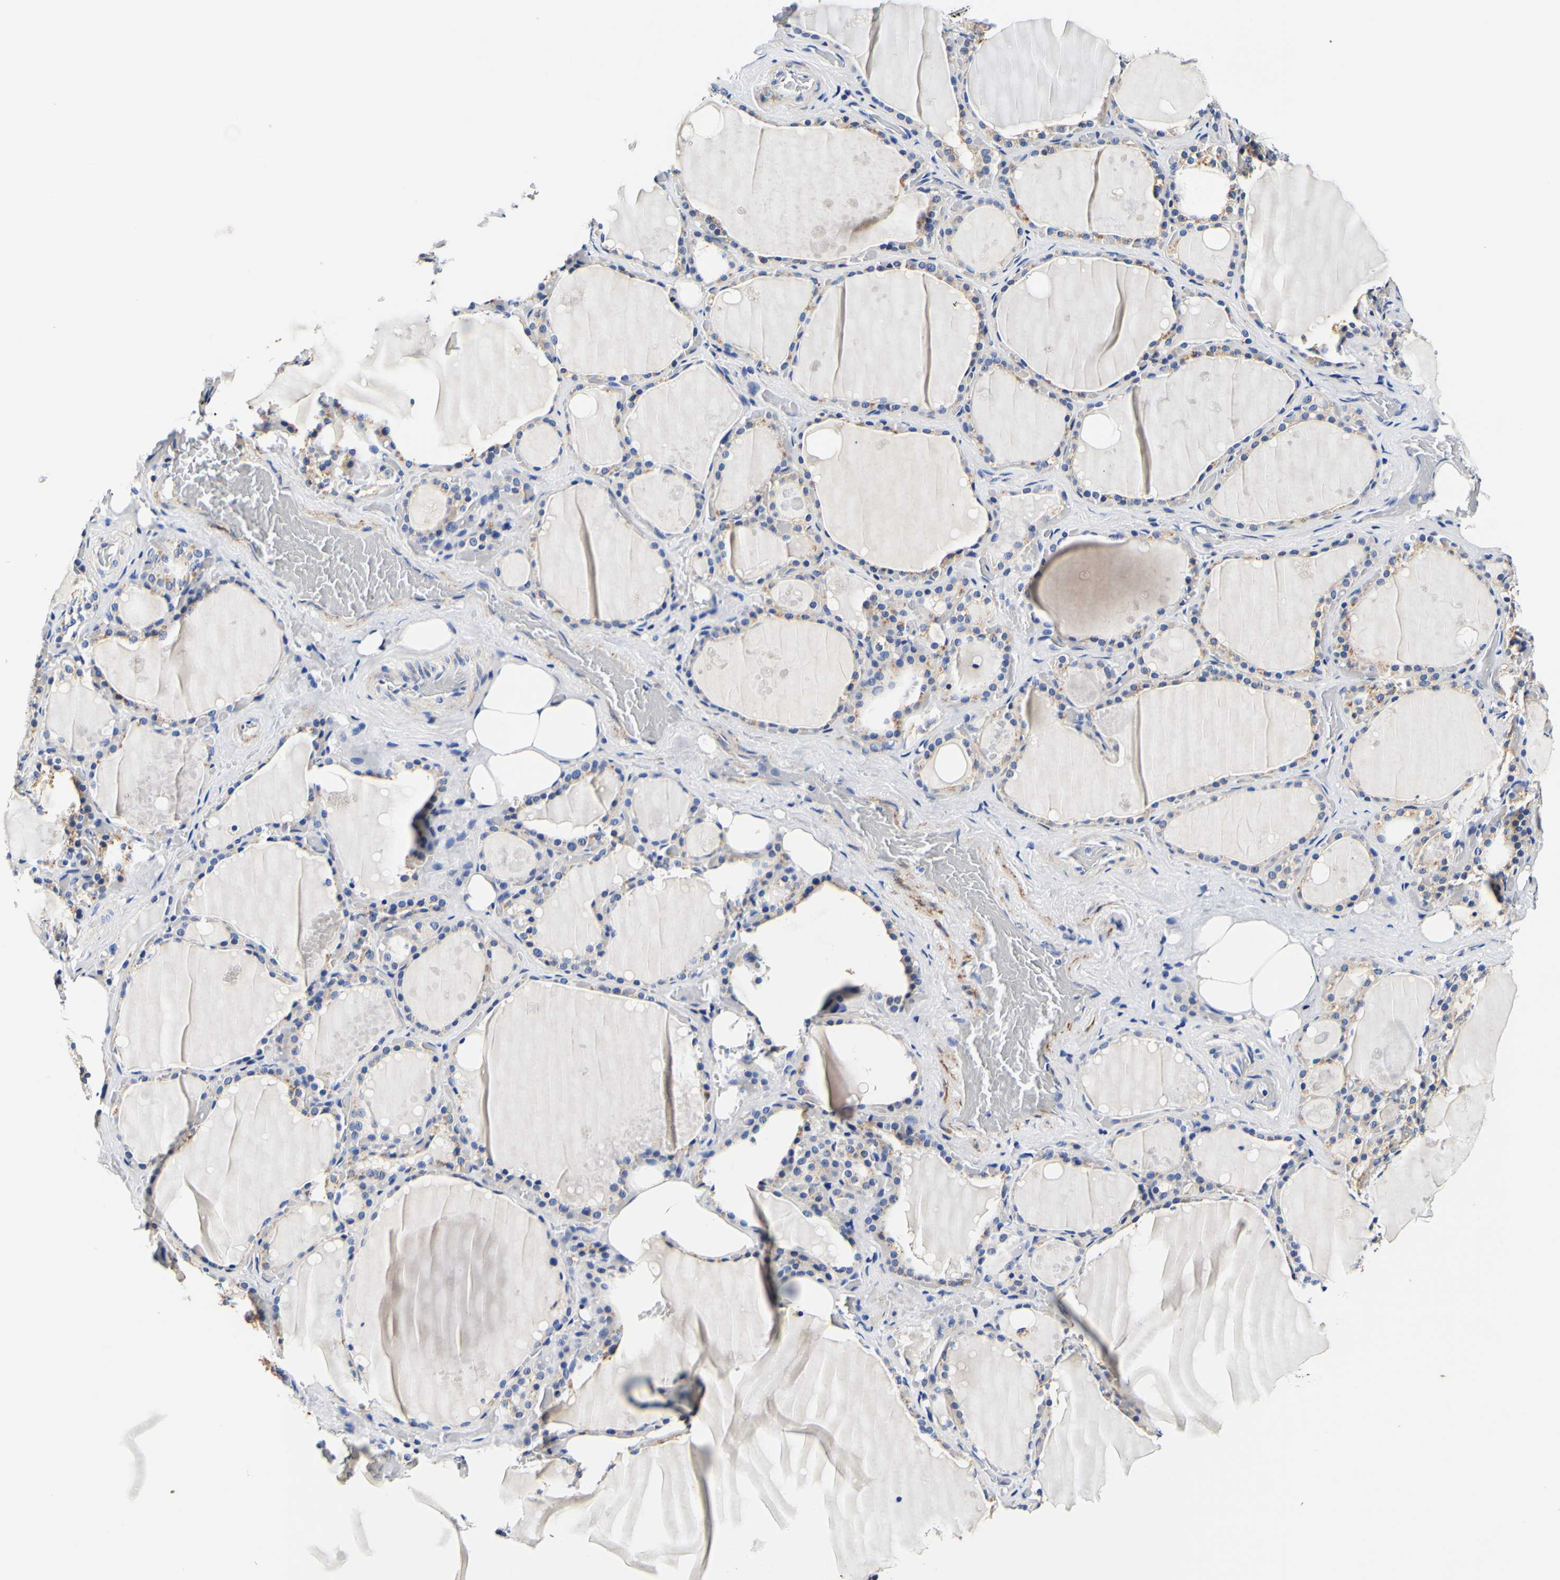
{"staining": {"intensity": "weak", "quantity": ">75%", "location": "cytoplasmic/membranous"}, "tissue": "thyroid gland", "cell_type": "Glandular cells", "image_type": "normal", "snomed": [{"axis": "morphology", "description": "Normal tissue, NOS"}, {"axis": "topography", "description": "Thyroid gland"}], "caption": "About >75% of glandular cells in normal thyroid gland display weak cytoplasmic/membranous protein staining as visualized by brown immunohistochemical staining.", "gene": "CAMK4", "patient": {"sex": "male", "age": 61}}